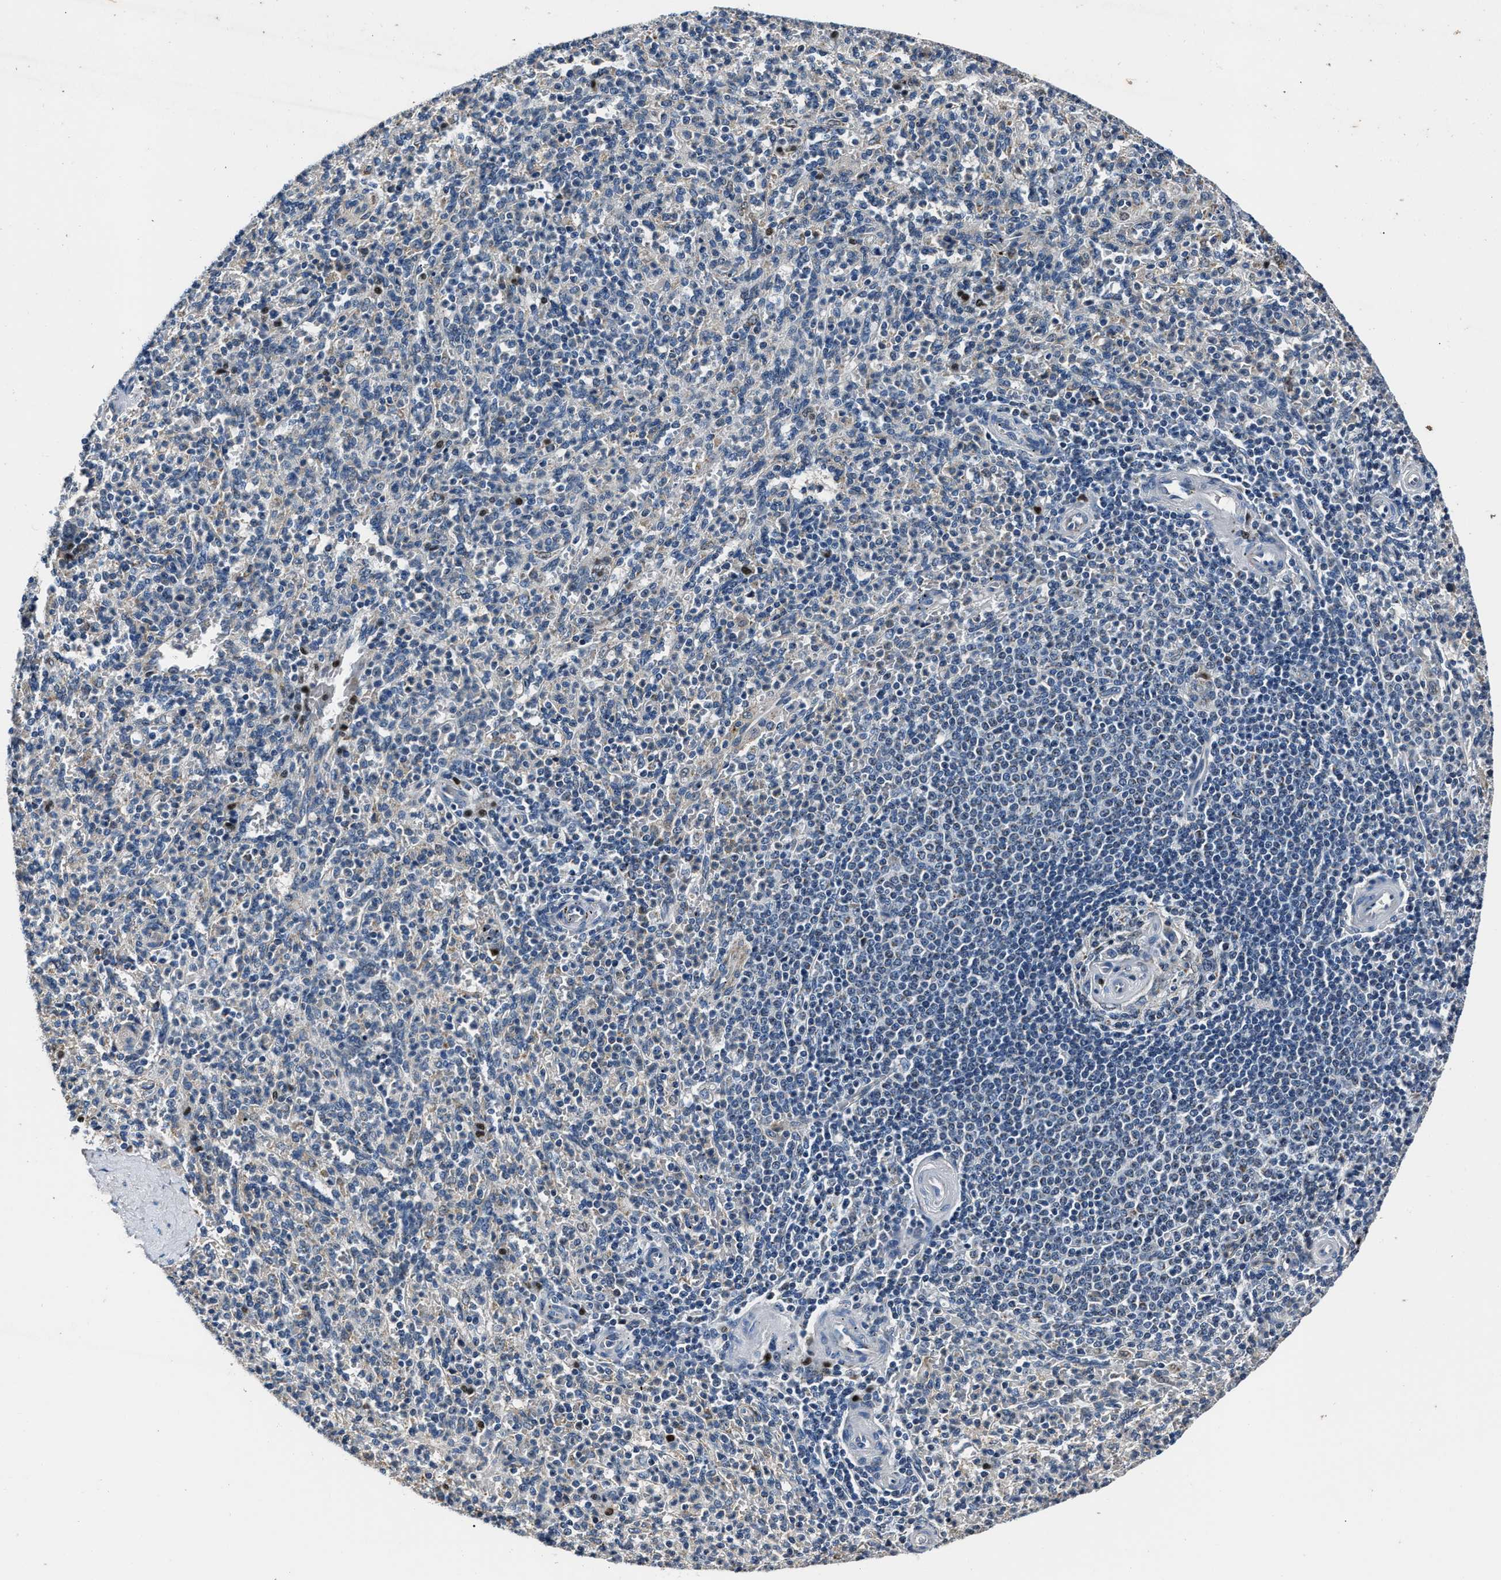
{"staining": {"intensity": "negative", "quantity": "none", "location": "none"}, "tissue": "spleen", "cell_type": "Cells in red pulp", "image_type": "normal", "snomed": [{"axis": "morphology", "description": "Normal tissue, NOS"}, {"axis": "topography", "description": "Spleen"}], "caption": "The photomicrograph demonstrates no staining of cells in red pulp in benign spleen.", "gene": "NSUN5", "patient": {"sex": "male", "age": 36}}